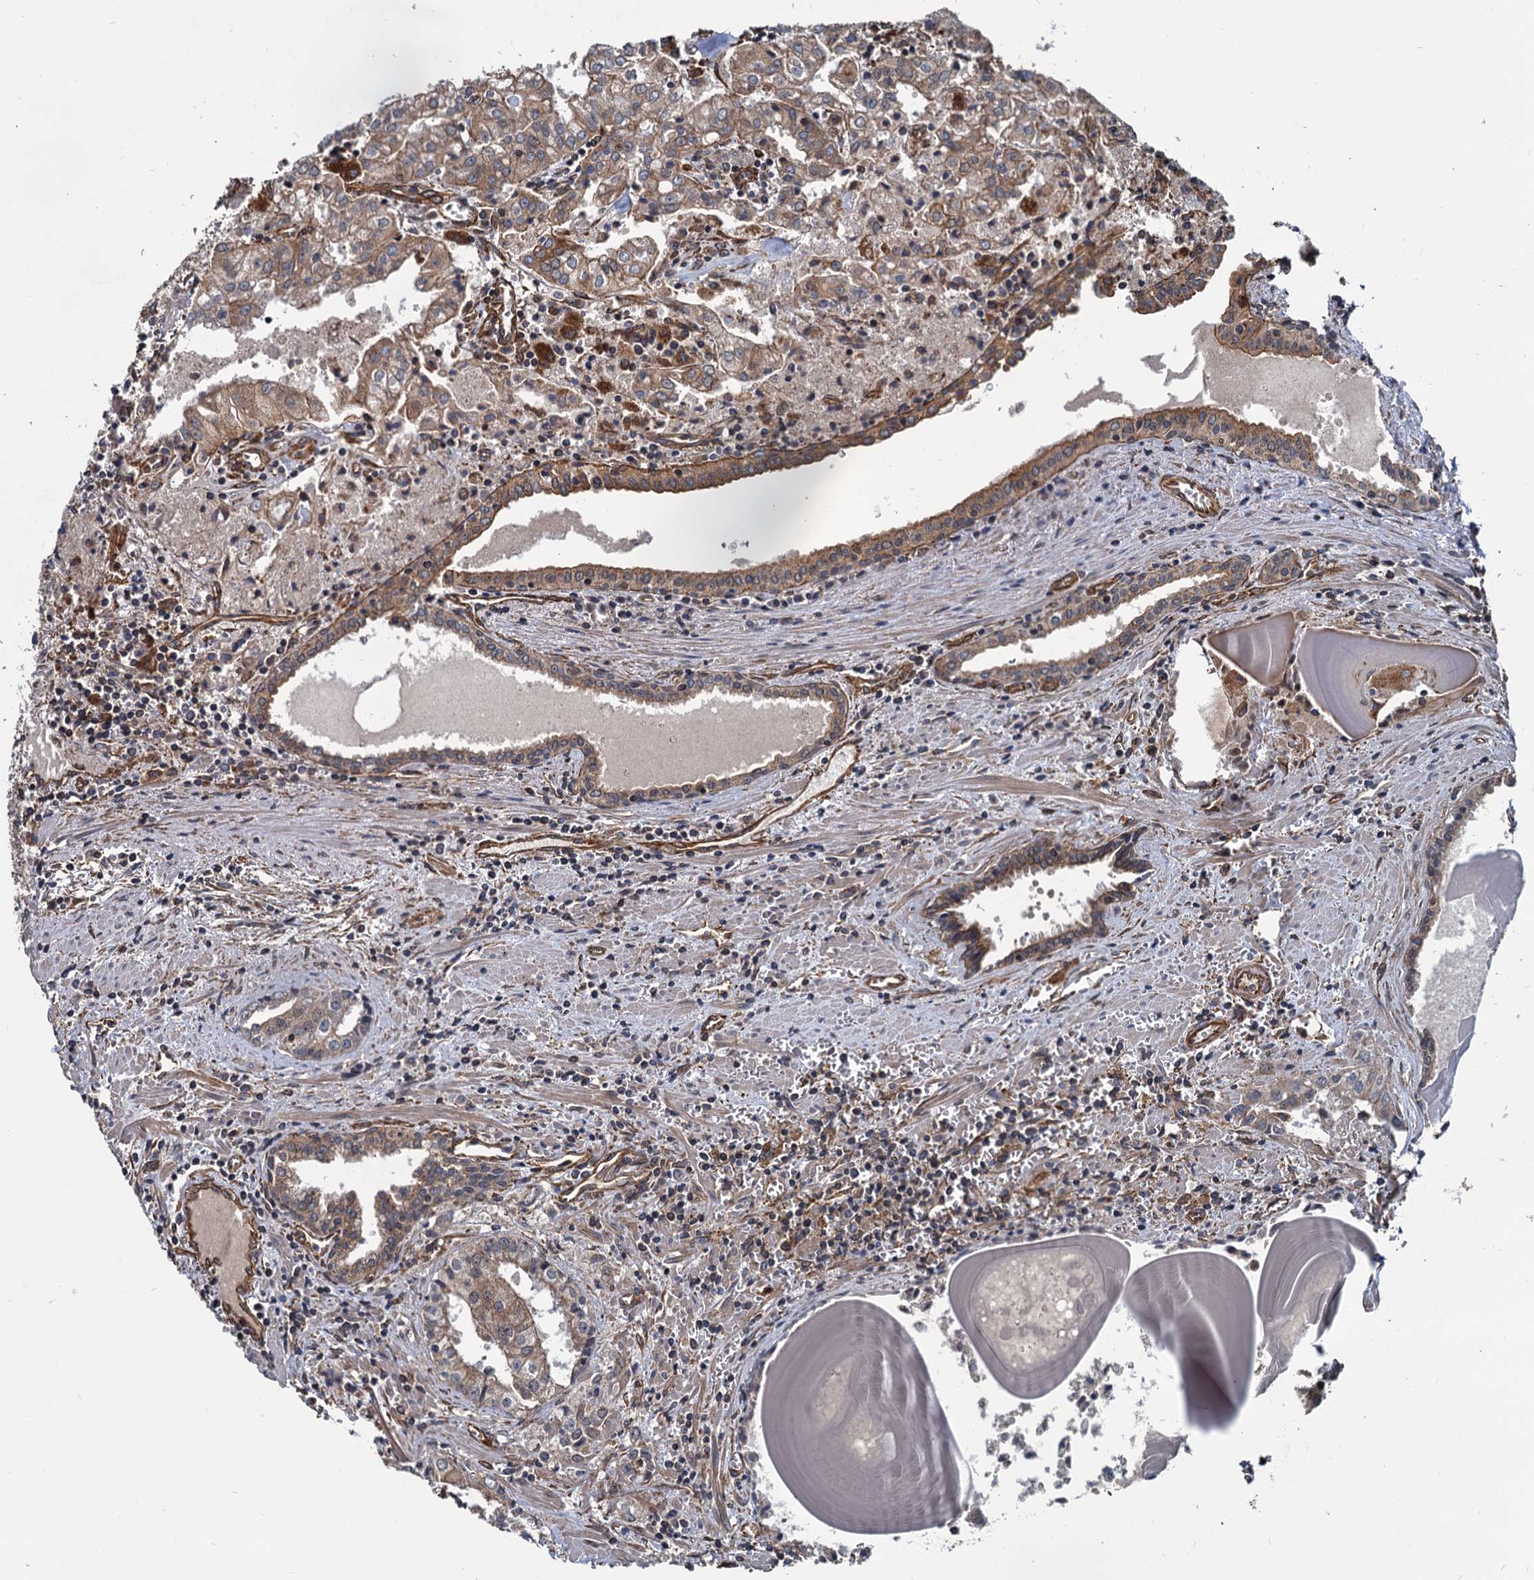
{"staining": {"intensity": "moderate", "quantity": ">75%", "location": "cytoplasmic/membranous"}, "tissue": "prostate cancer", "cell_type": "Tumor cells", "image_type": "cancer", "snomed": [{"axis": "morphology", "description": "Adenocarcinoma, High grade"}, {"axis": "topography", "description": "Prostate"}], "caption": "Immunohistochemical staining of prostate cancer (high-grade adenocarcinoma) exhibits moderate cytoplasmic/membranous protein expression in about >75% of tumor cells.", "gene": "ZFYVE19", "patient": {"sex": "male", "age": 68}}